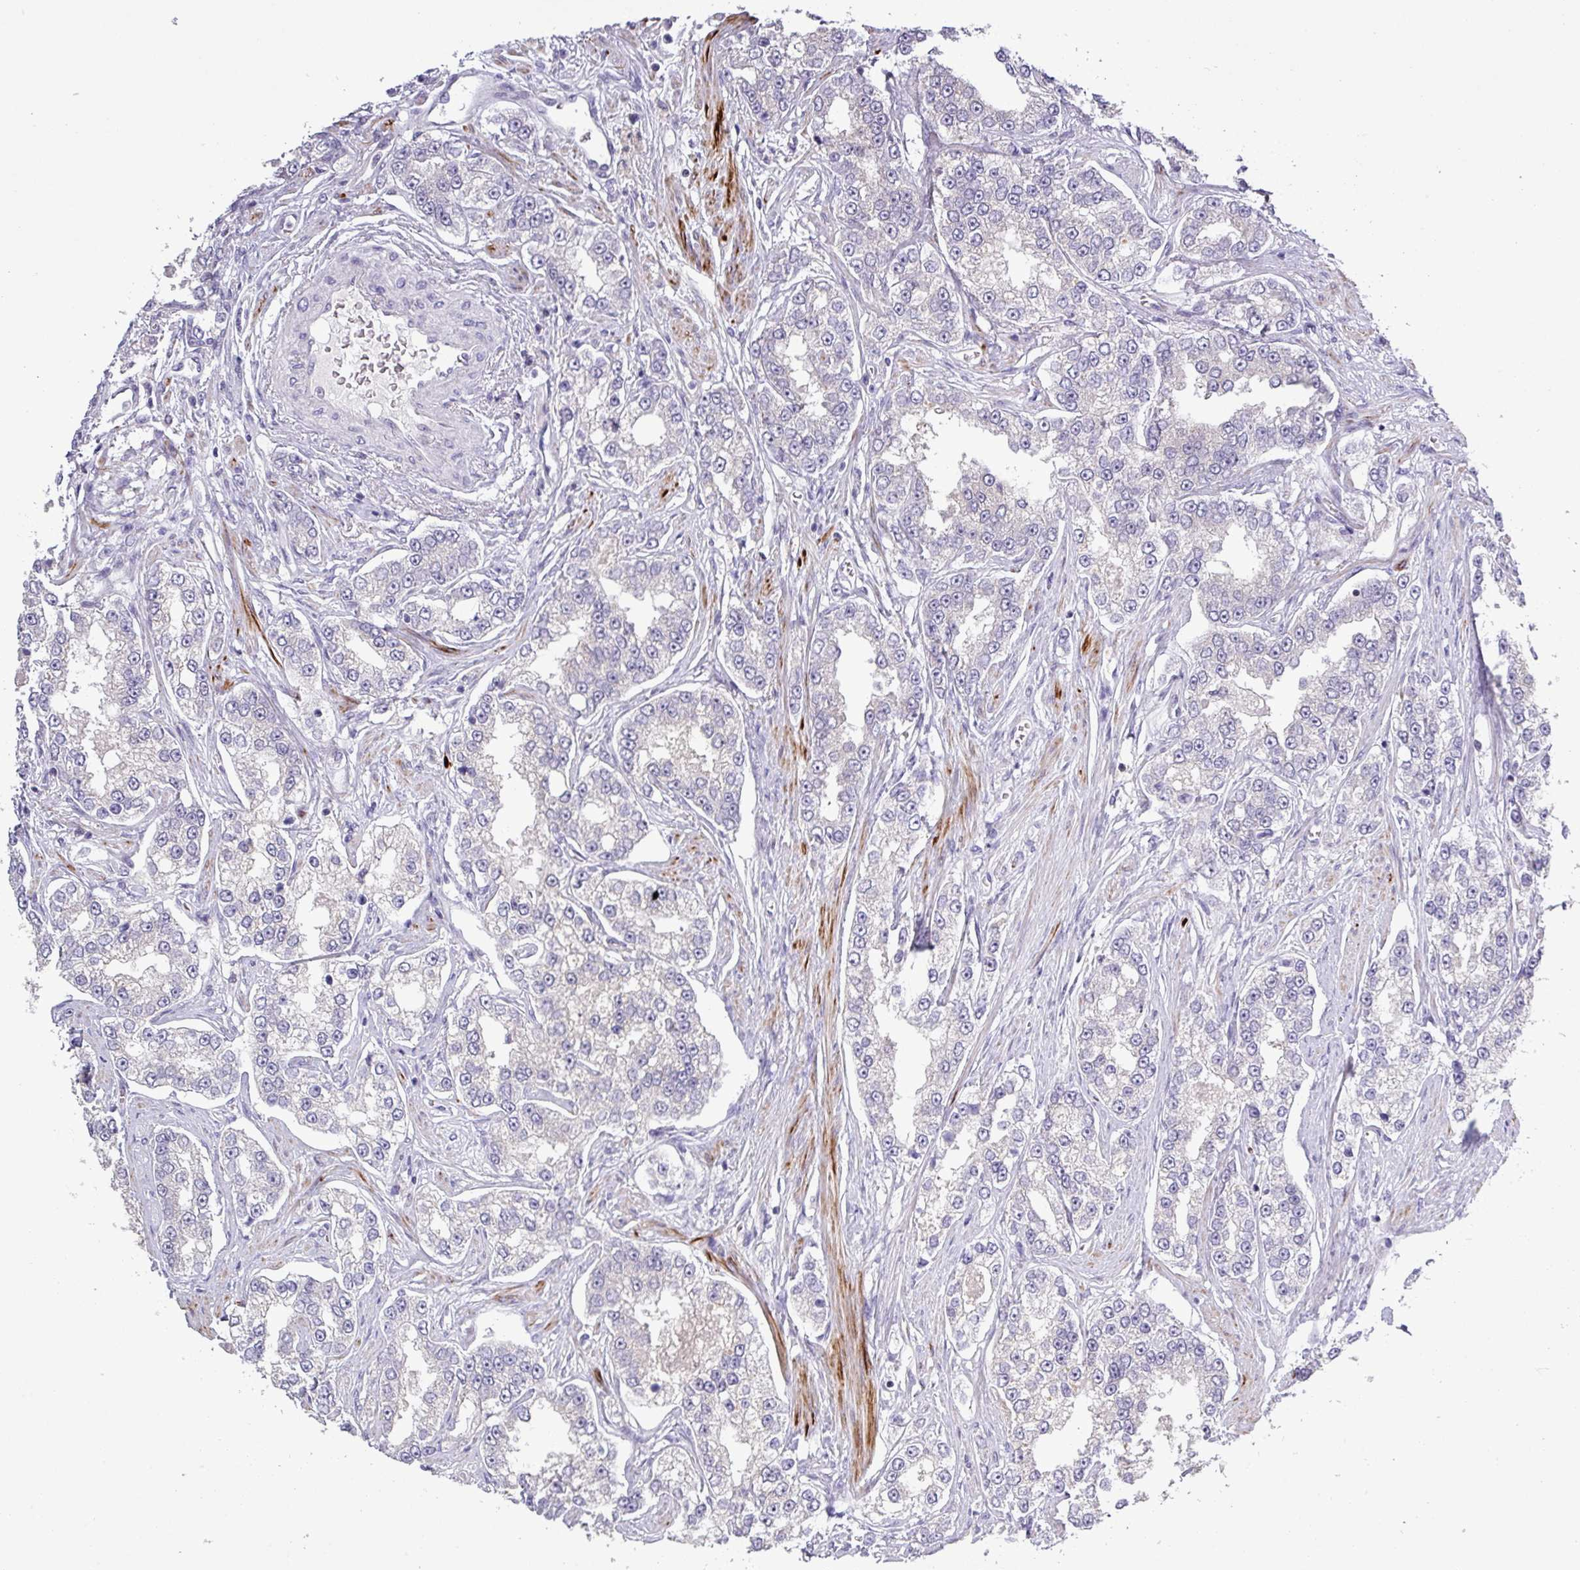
{"staining": {"intensity": "negative", "quantity": "none", "location": "none"}, "tissue": "prostate cancer", "cell_type": "Tumor cells", "image_type": "cancer", "snomed": [{"axis": "morphology", "description": "Normal tissue, NOS"}, {"axis": "morphology", "description": "Adenocarcinoma, High grade"}, {"axis": "topography", "description": "Prostate"}], "caption": "Immunohistochemistry micrograph of adenocarcinoma (high-grade) (prostate) stained for a protein (brown), which demonstrates no expression in tumor cells.", "gene": "RIPPLY1", "patient": {"sex": "male", "age": 83}}